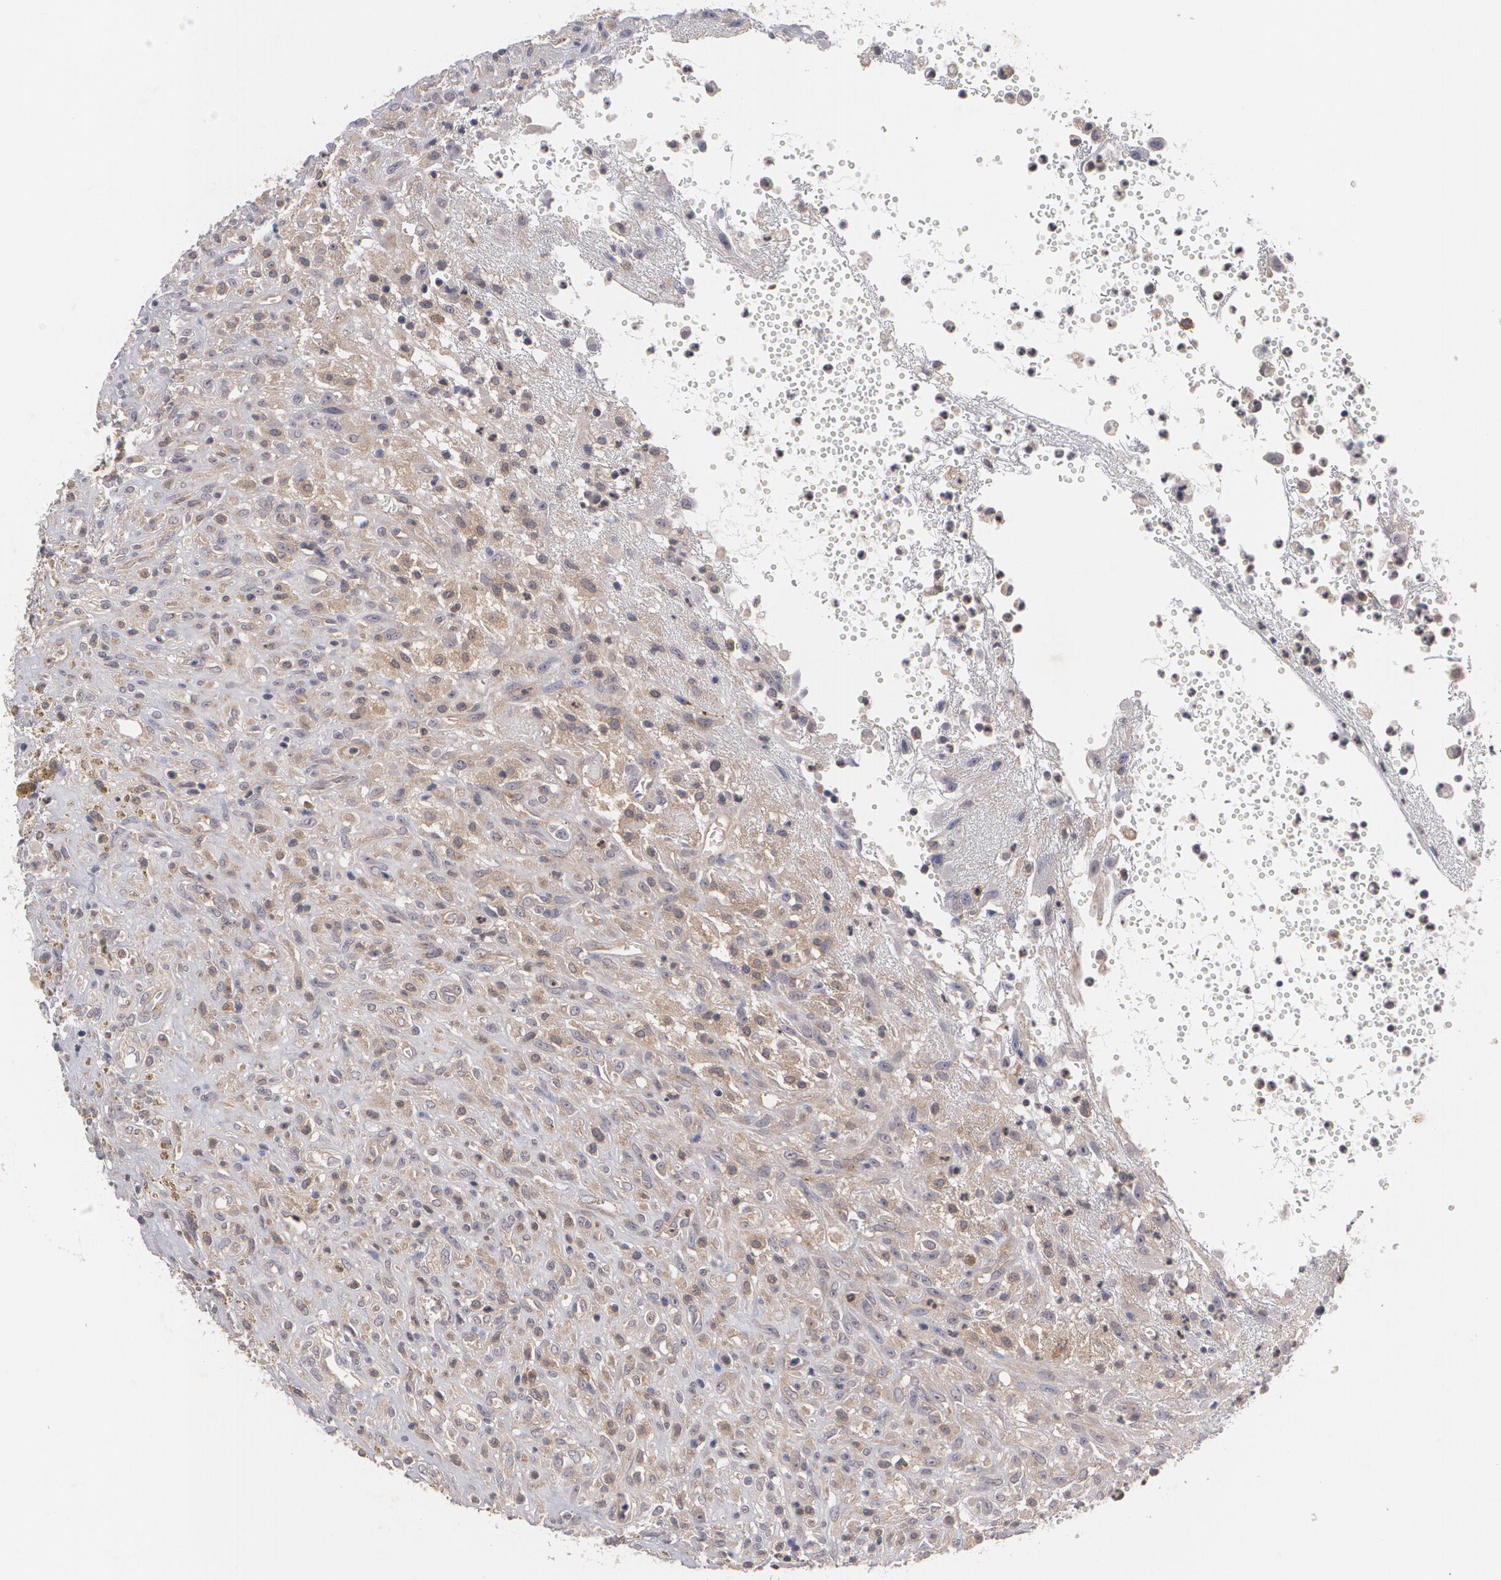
{"staining": {"intensity": "weak", "quantity": "25%-75%", "location": "cytoplasmic/membranous"}, "tissue": "glioma", "cell_type": "Tumor cells", "image_type": "cancer", "snomed": [{"axis": "morphology", "description": "Glioma, malignant, High grade"}, {"axis": "topography", "description": "Brain"}], "caption": "Human glioma stained for a protein (brown) reveals weak cytoplasmic/membranous positive positivity in about 25%-75% of tumor cells.", "gene": "HTT", "patient": {"sex": "male", "age": 66}}